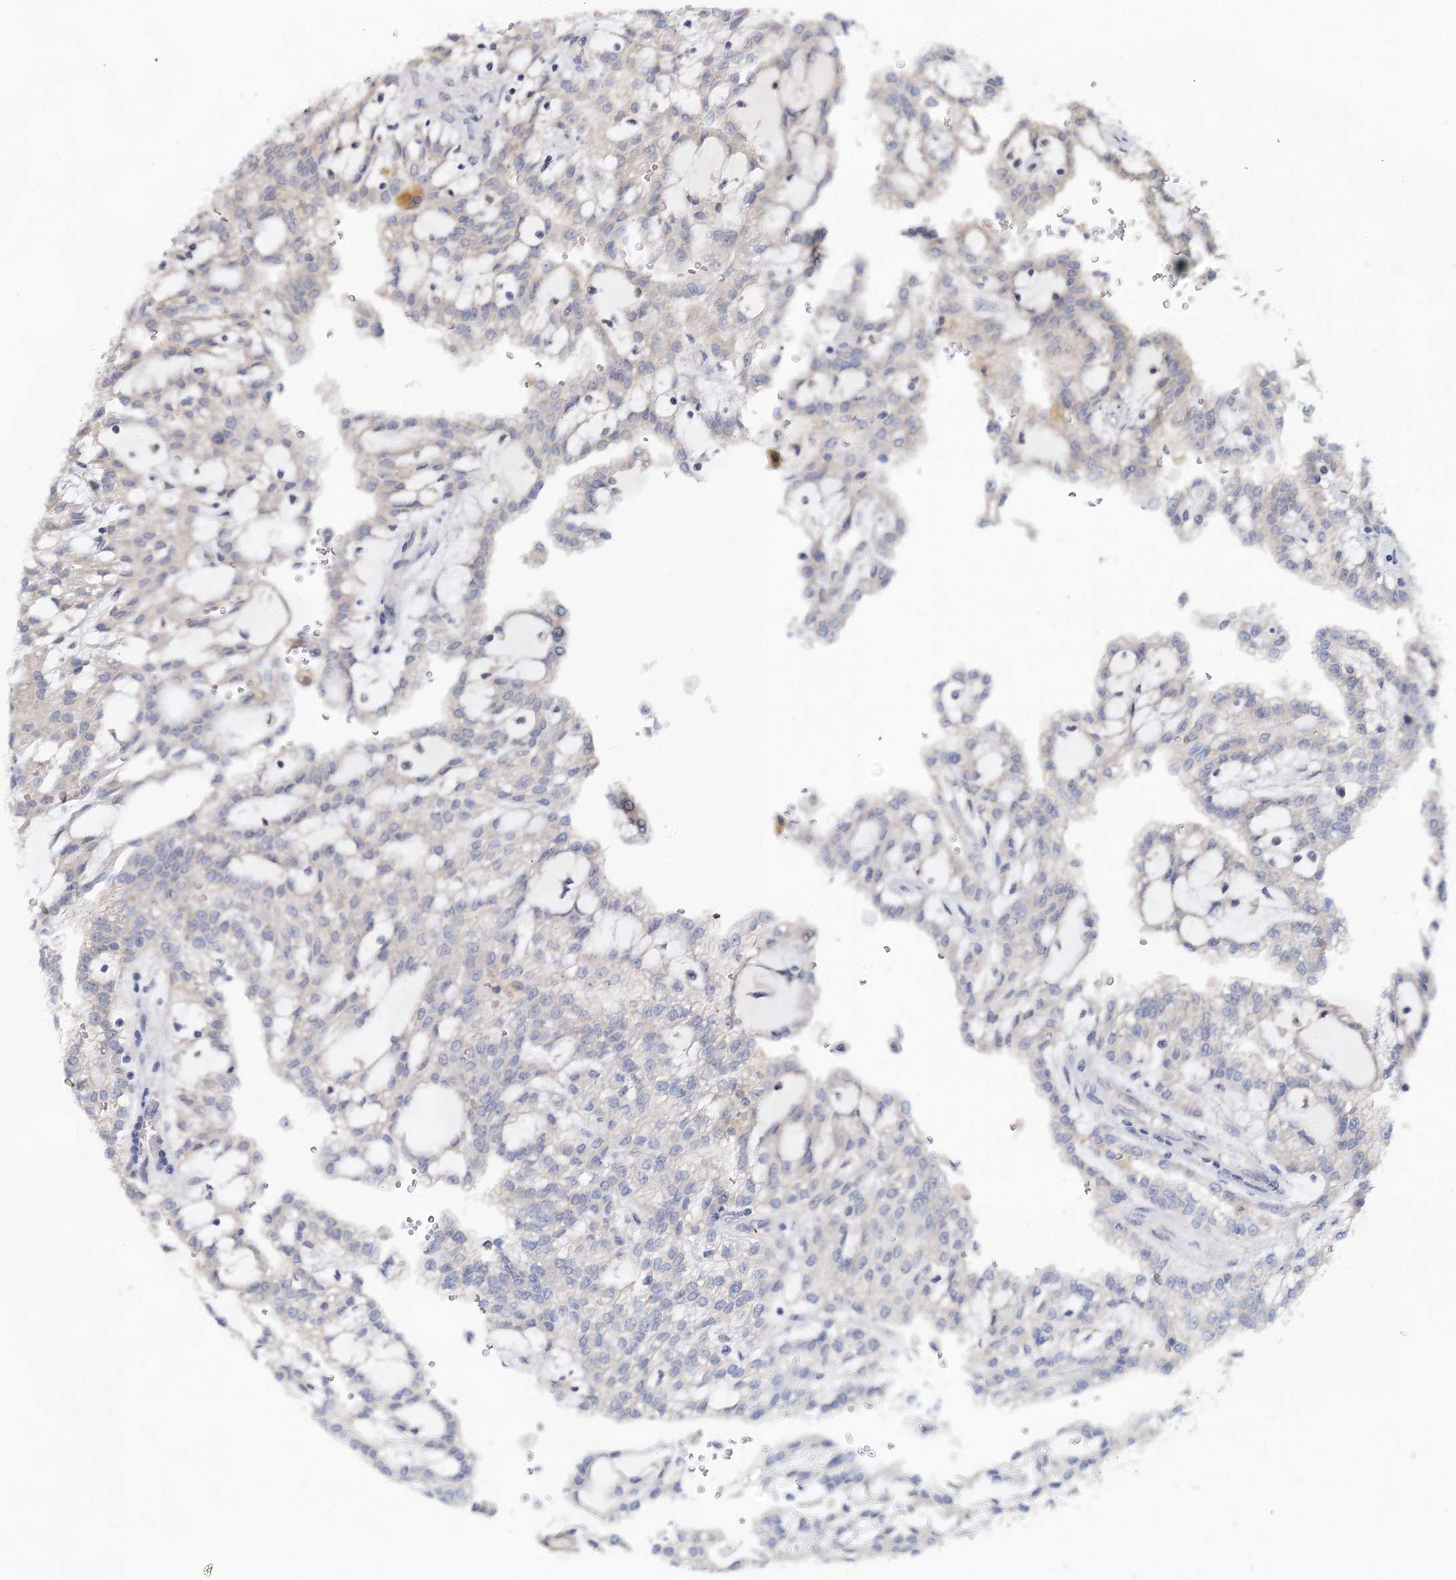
{"staining": {"intensity": "negative", "quantity": "none", "location": "none"}, "tissue": "renal cancer", "cell_type": "Tumor cells", "image_type": "cancer", "snomed": [{"axis": "morphology", "description": "Adenocarcinoma, NOS"}, {"axis": "topography", "description": "Kidney"}], "caption": "Renal adenocarcinoma was stained to show a protein in brown. There is no significant positivity in tumor cells.", "gene": "BLTP1", "patient": {"sex": "male", "age": 63}}